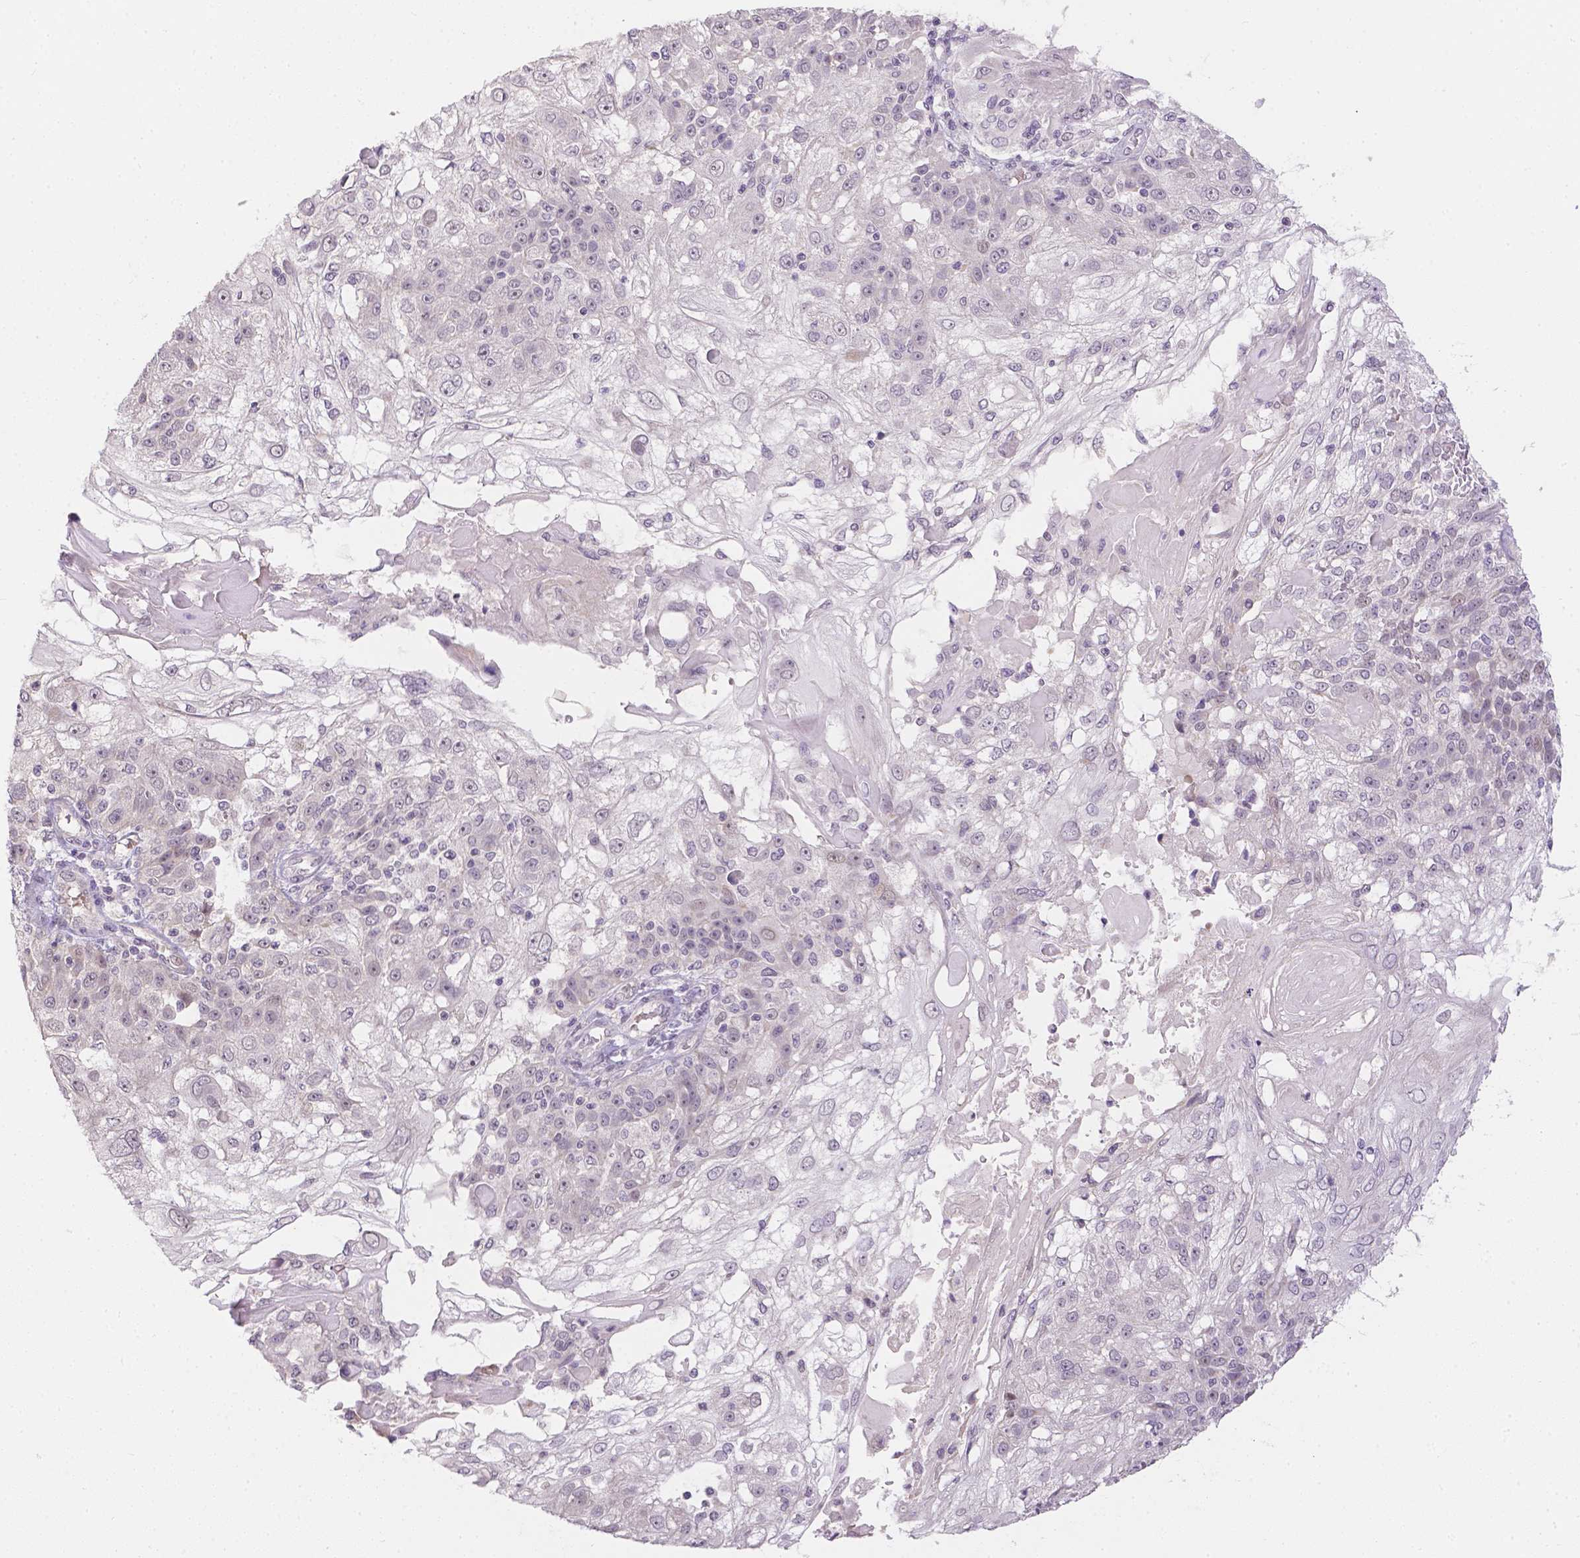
{"staining": {"intensity": "negative", "quantity": "none", "location": "none"}, "tissue": "skin cancer", "cell_type": "Tumor cells", "image_type": "cancer", "snomed": [{"axis": "morphology", "description": "Normal tissue, NOS"}, {"axis": "morphology", "description": "Squamous cell carcinoma, NOS"}, {"axis": "topography", "description": "Skin"}], "caption": "There is no significant positivity in tumor cells of skin squamous cell carcinoma.", "gene": "ZNF280B", "patient": {"sex": "female", "age": 83}}